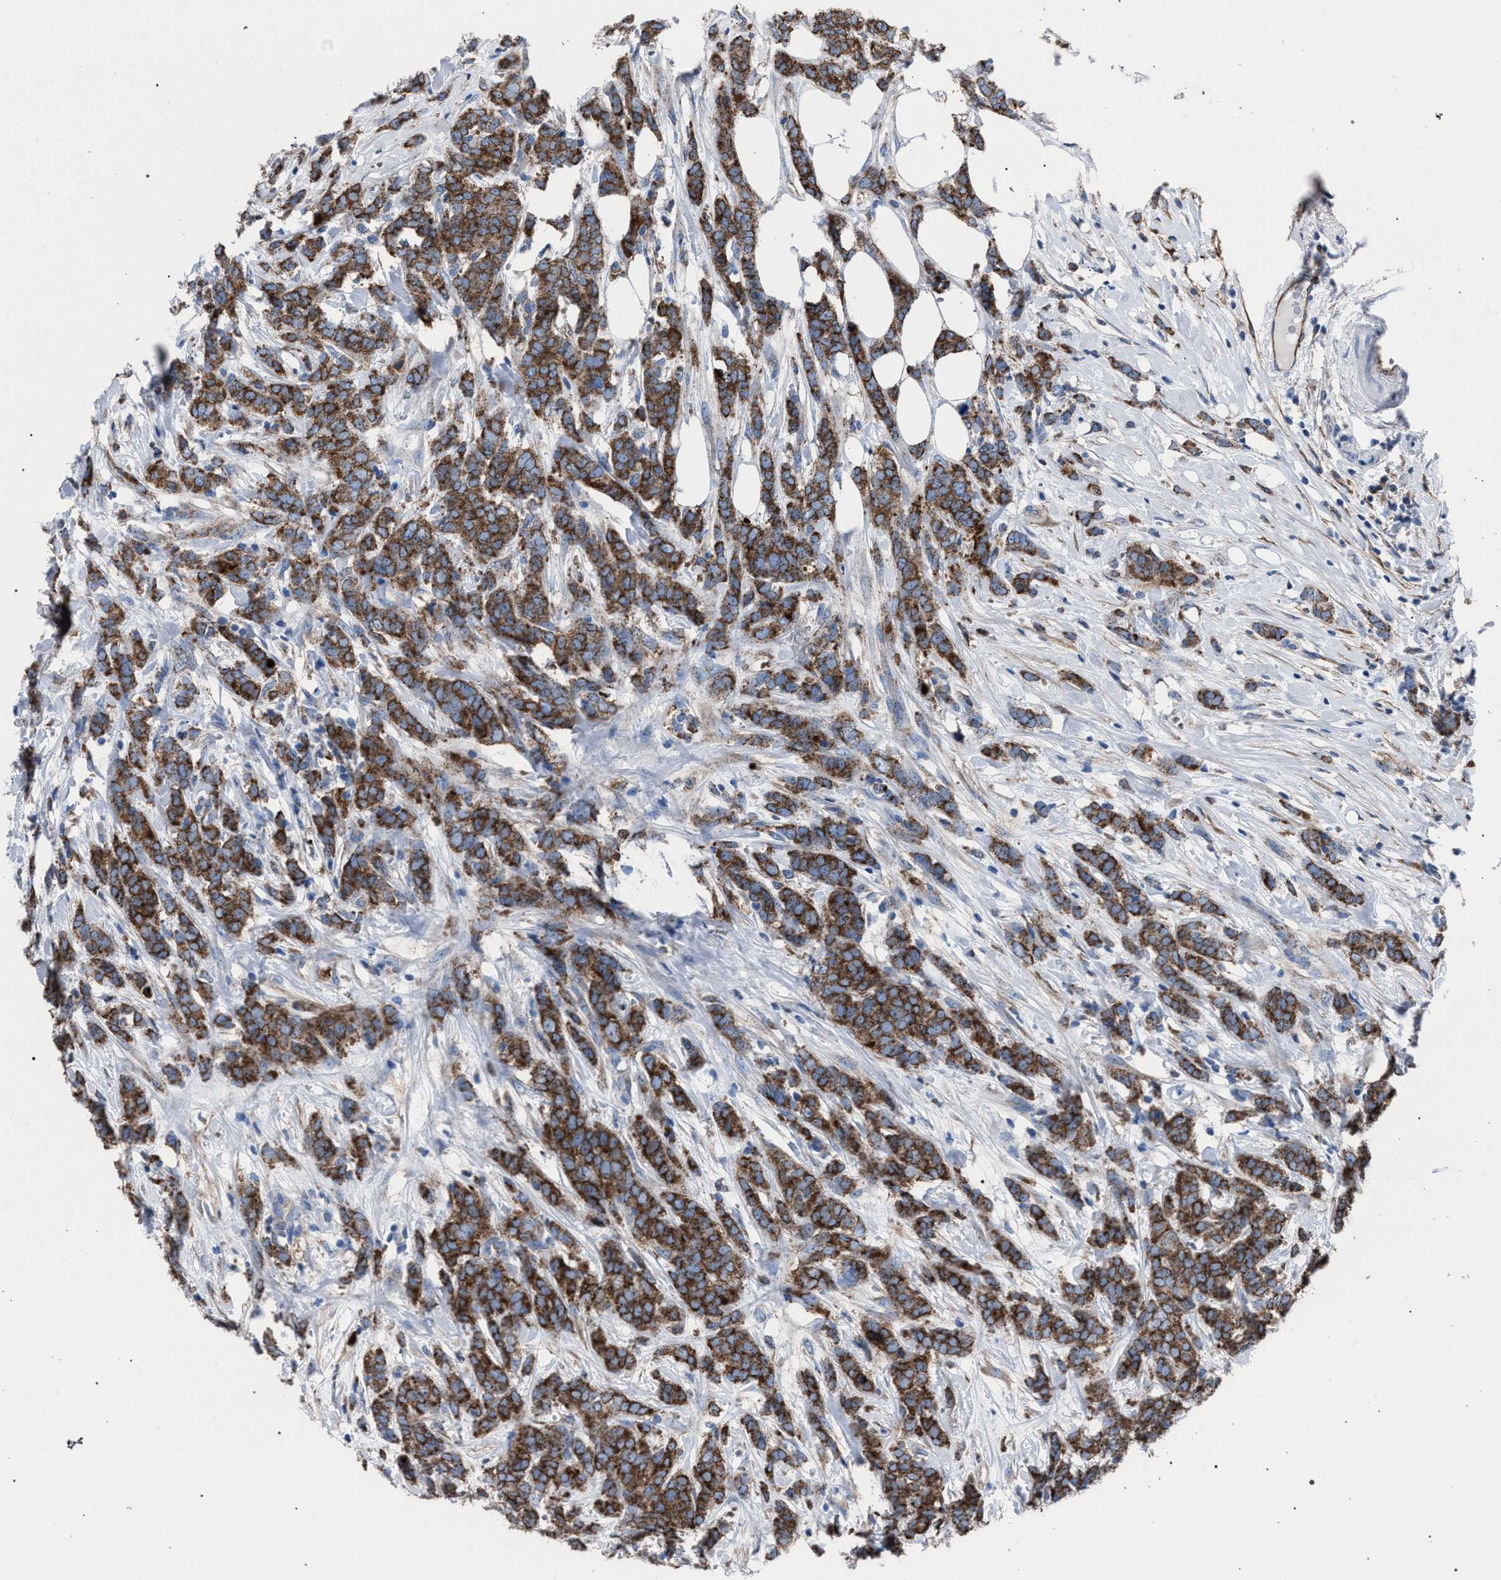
{"staining": {"intensity": "strong", "quantity": ">75%", "location": "cytoplasmic/membranous"}, "tissue": "breast cancer", "cell_type": "Tumor cells", "image_type": "cancer", "snomed": [{"axis": "morphology", "description": "Lobular carcinoma"}, {"axis": "topography", "description": "Skin"}, {"axis": "topography", "description": "Breast"}], "caption": "Tumor cells exhibit strong cytoplasmic/membranous expression in about >75% of cells in breast cancer (lobular carcinoma). The staining is performed using DAB (3,3'-diaminobenzidine) brown chromogen to label protein expression. The nuclei are counter-stained blue using hematoxylin.", "gene": "HSD17B4", "patient": {"sex": "female", "age": 46}}